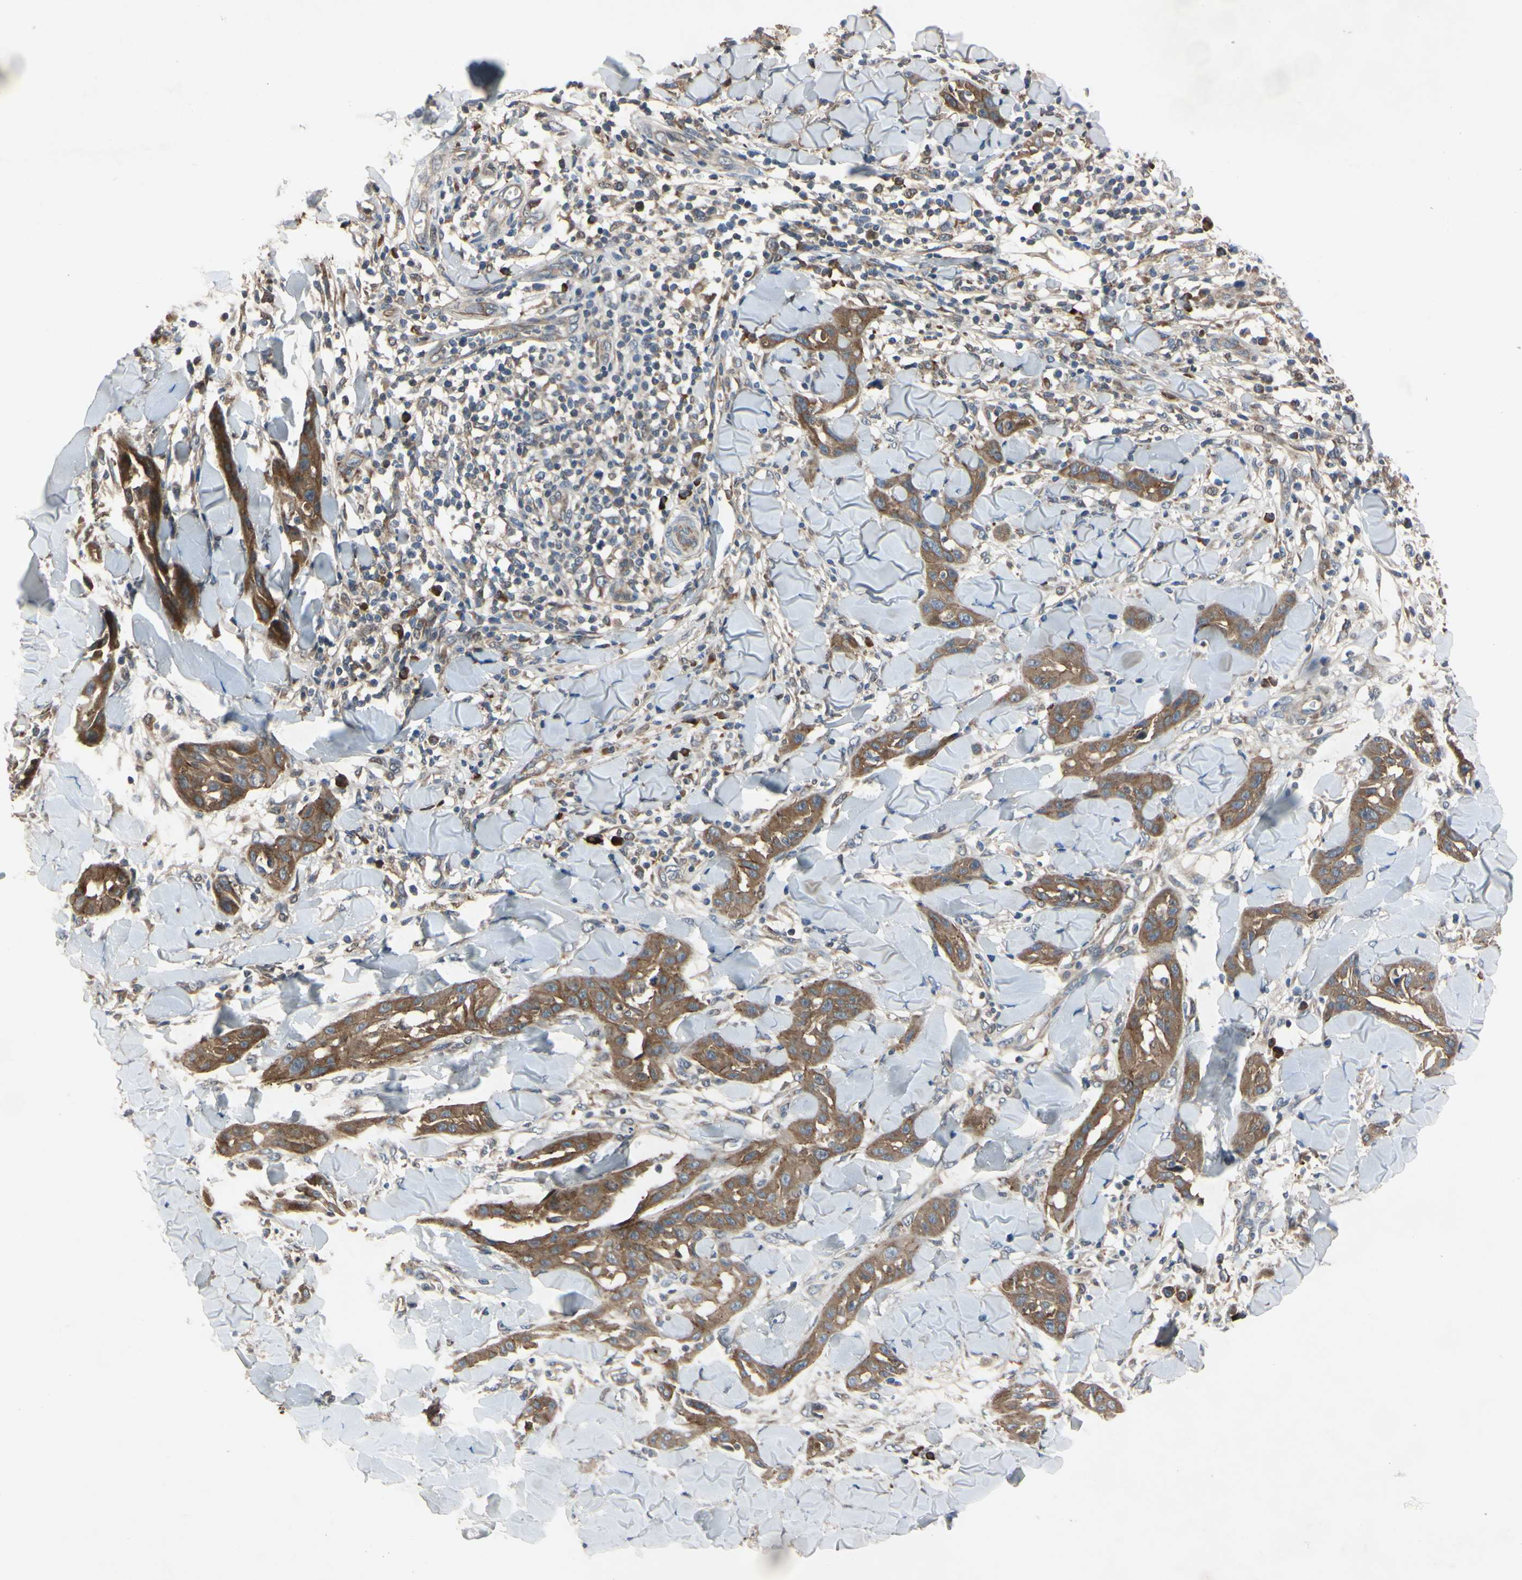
{"staining": {"intensity": "moderate", "quantity": ">75%", "location": "cytoplasmic/membranous"}, "tissue": "skin cancer", "cell_type": "Tumor cells", "image_type": "cancer", "snomed": [{"axis": "morphology", "description": "Squamous cell carcinoma, NOS"}, {"axis": "topography", "description": "Skin"}], "caption": "Squamous cell carcinoma (skin) stained for a protein displays moderate cytoplasmic/membranous positivity in tumor cells.", "gene": "XIAP", "patient": {"sex": "male", "age": 24}}